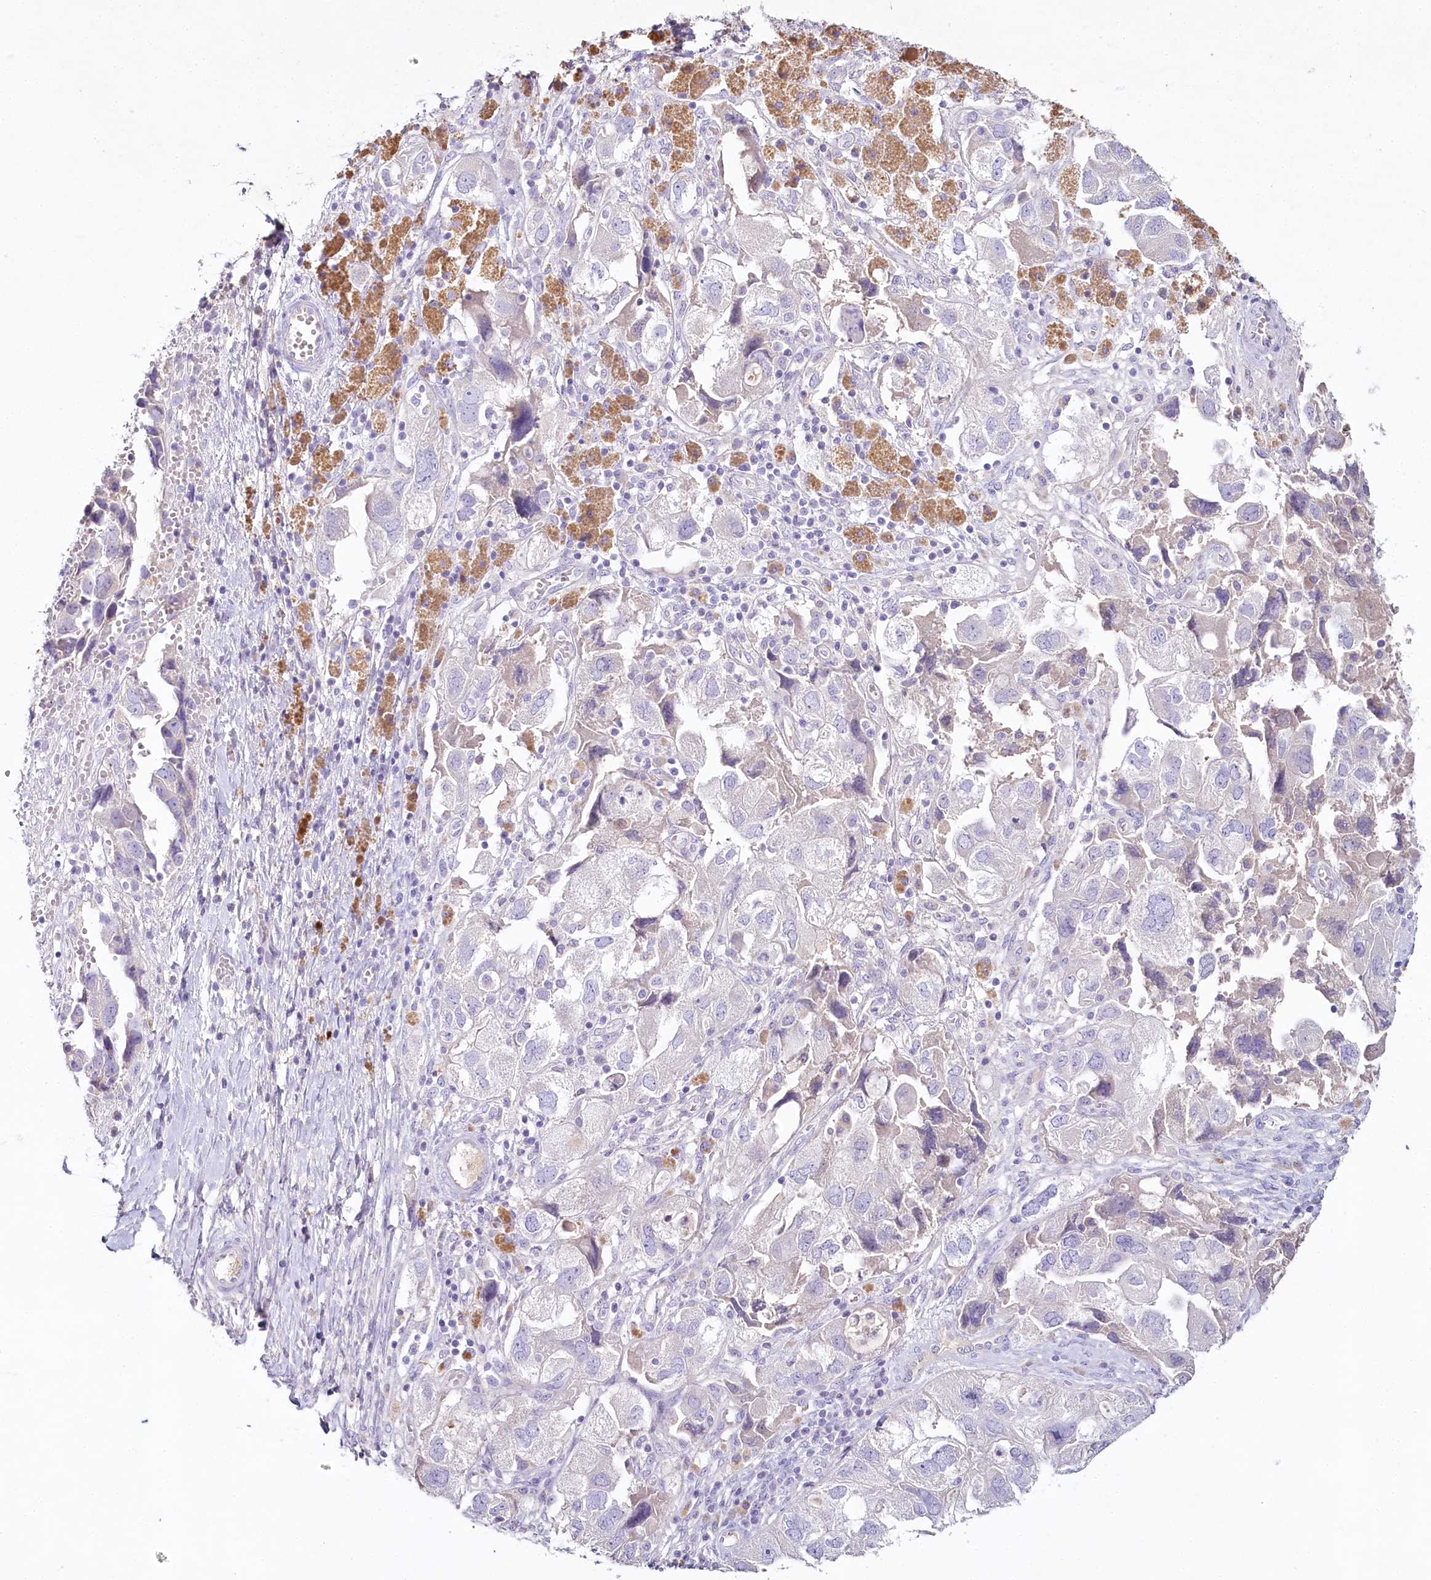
{"staining": {"intensity": "negative", "quantity": "none", "location": "none"}, "tissue": "ovarian cancer", "cell_type": "Tumor cells", "image_type": "cancer", "snomed": [{"axis": "morphology", "description": "Carcinoma, NOS"}, {"axis": "morphology", "description": "Cystadenocarcinoma, serous, NOS"}, {"axis": "topography", "description": "Ovary"}], "caption": "Photomicrograph shows no protein positivity in tumor cells of ovarian serous cystadenocarcinoma tissue. (DAB (3,3'-diaminobenzidine) immunohistochemistry (IHC) visualized using brightfield microscopy, high magnification).", "gene": "HPD", "patient": {"sex": "female", "age": 69}}